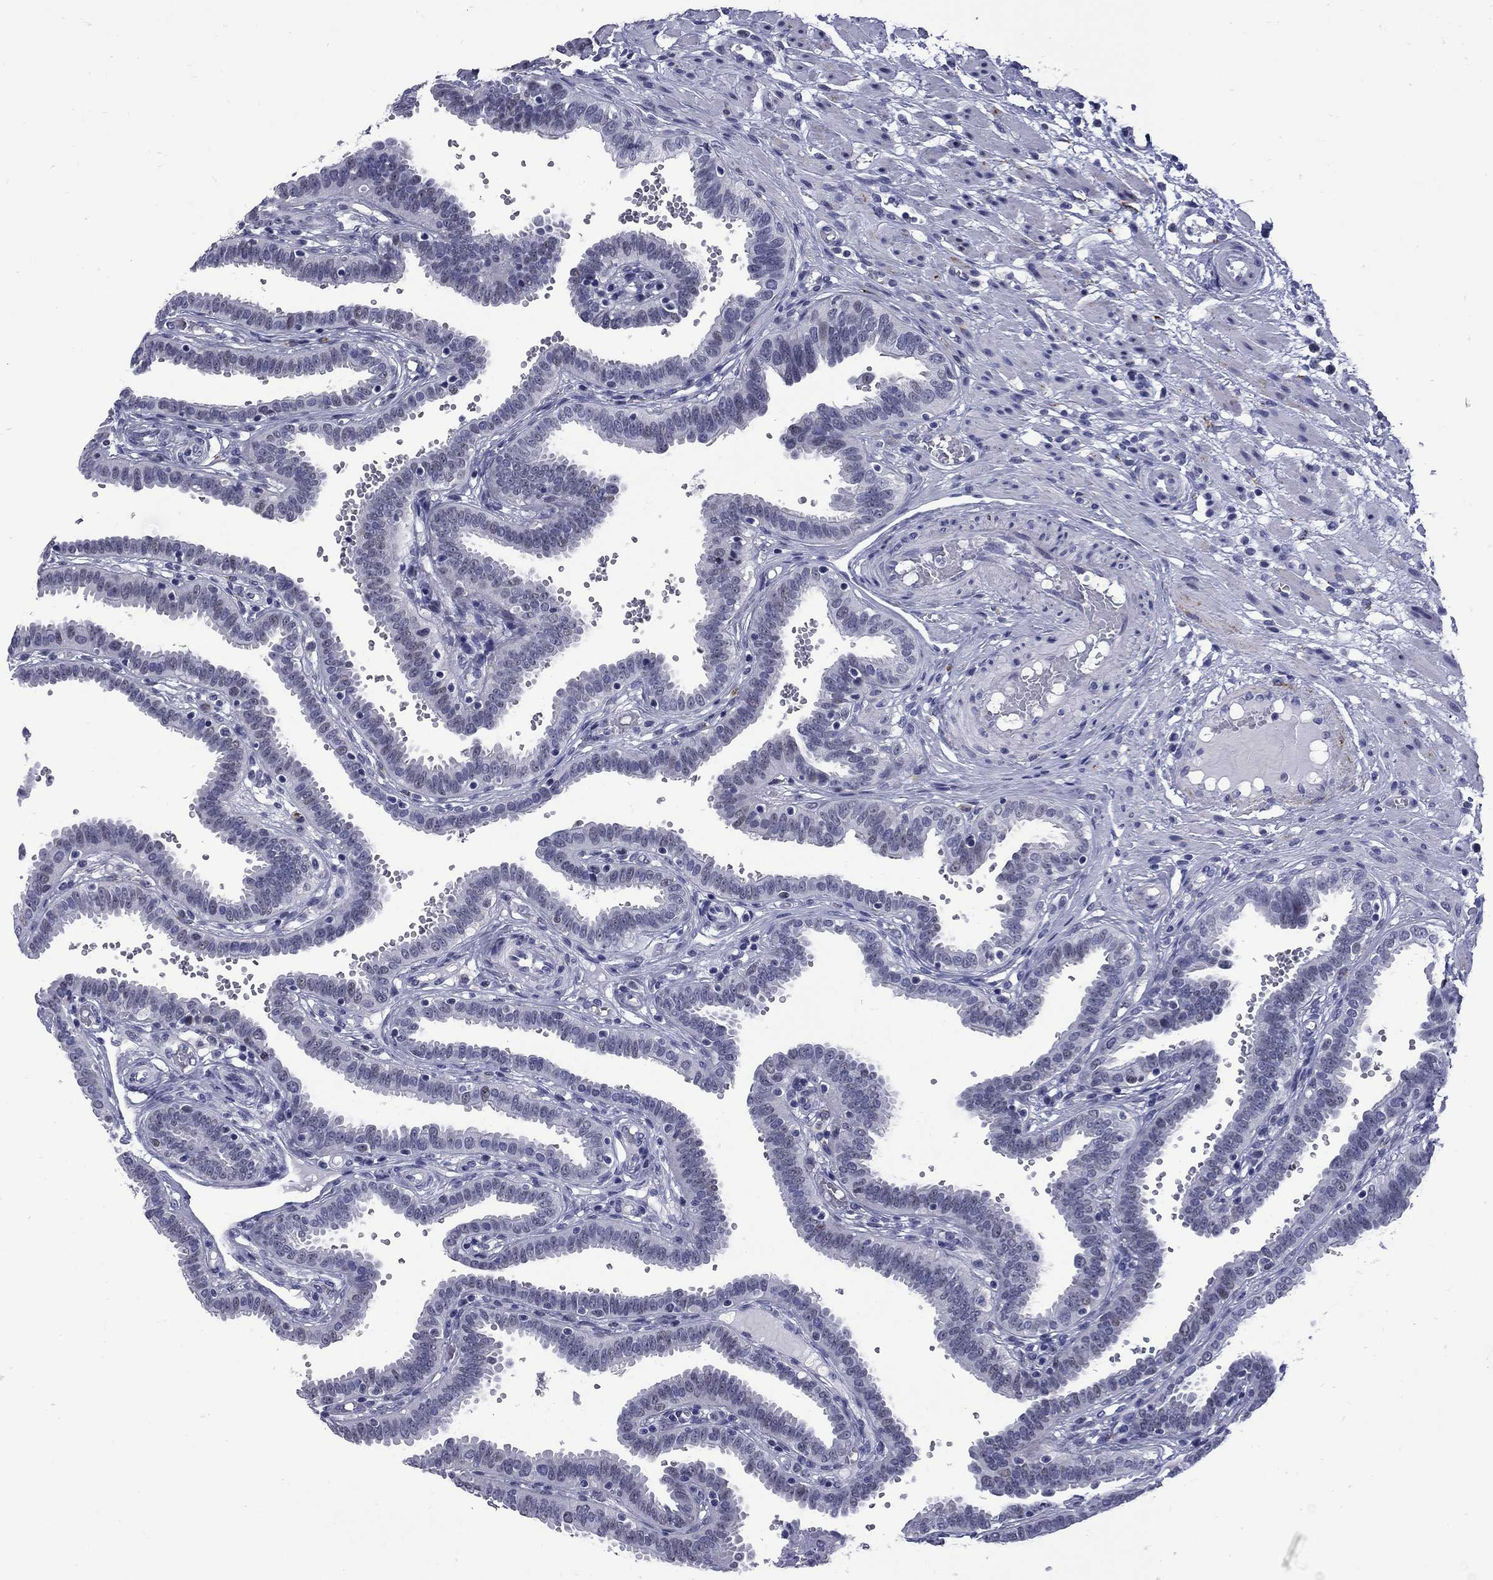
{"staining": {"intensity": "negative", "quantity": "none", "location": "none"}, "tissue": "fallopian tube", "cell_type": "Glandular cells", "image_type": "normal", "snomed": [{"axis": "morphology", "description": "Normal tissue, NOS"}, {"axis": "topography", "description": "Fallopian tube"}], "caption": "Glandular cells are negative for protein expression in unremarkable human fallopian tube. (DAB immunohistochemistry with hematoxylin counter stain).", "gene": "MGARP", "patient": {"sex": "female", "age": 37}}